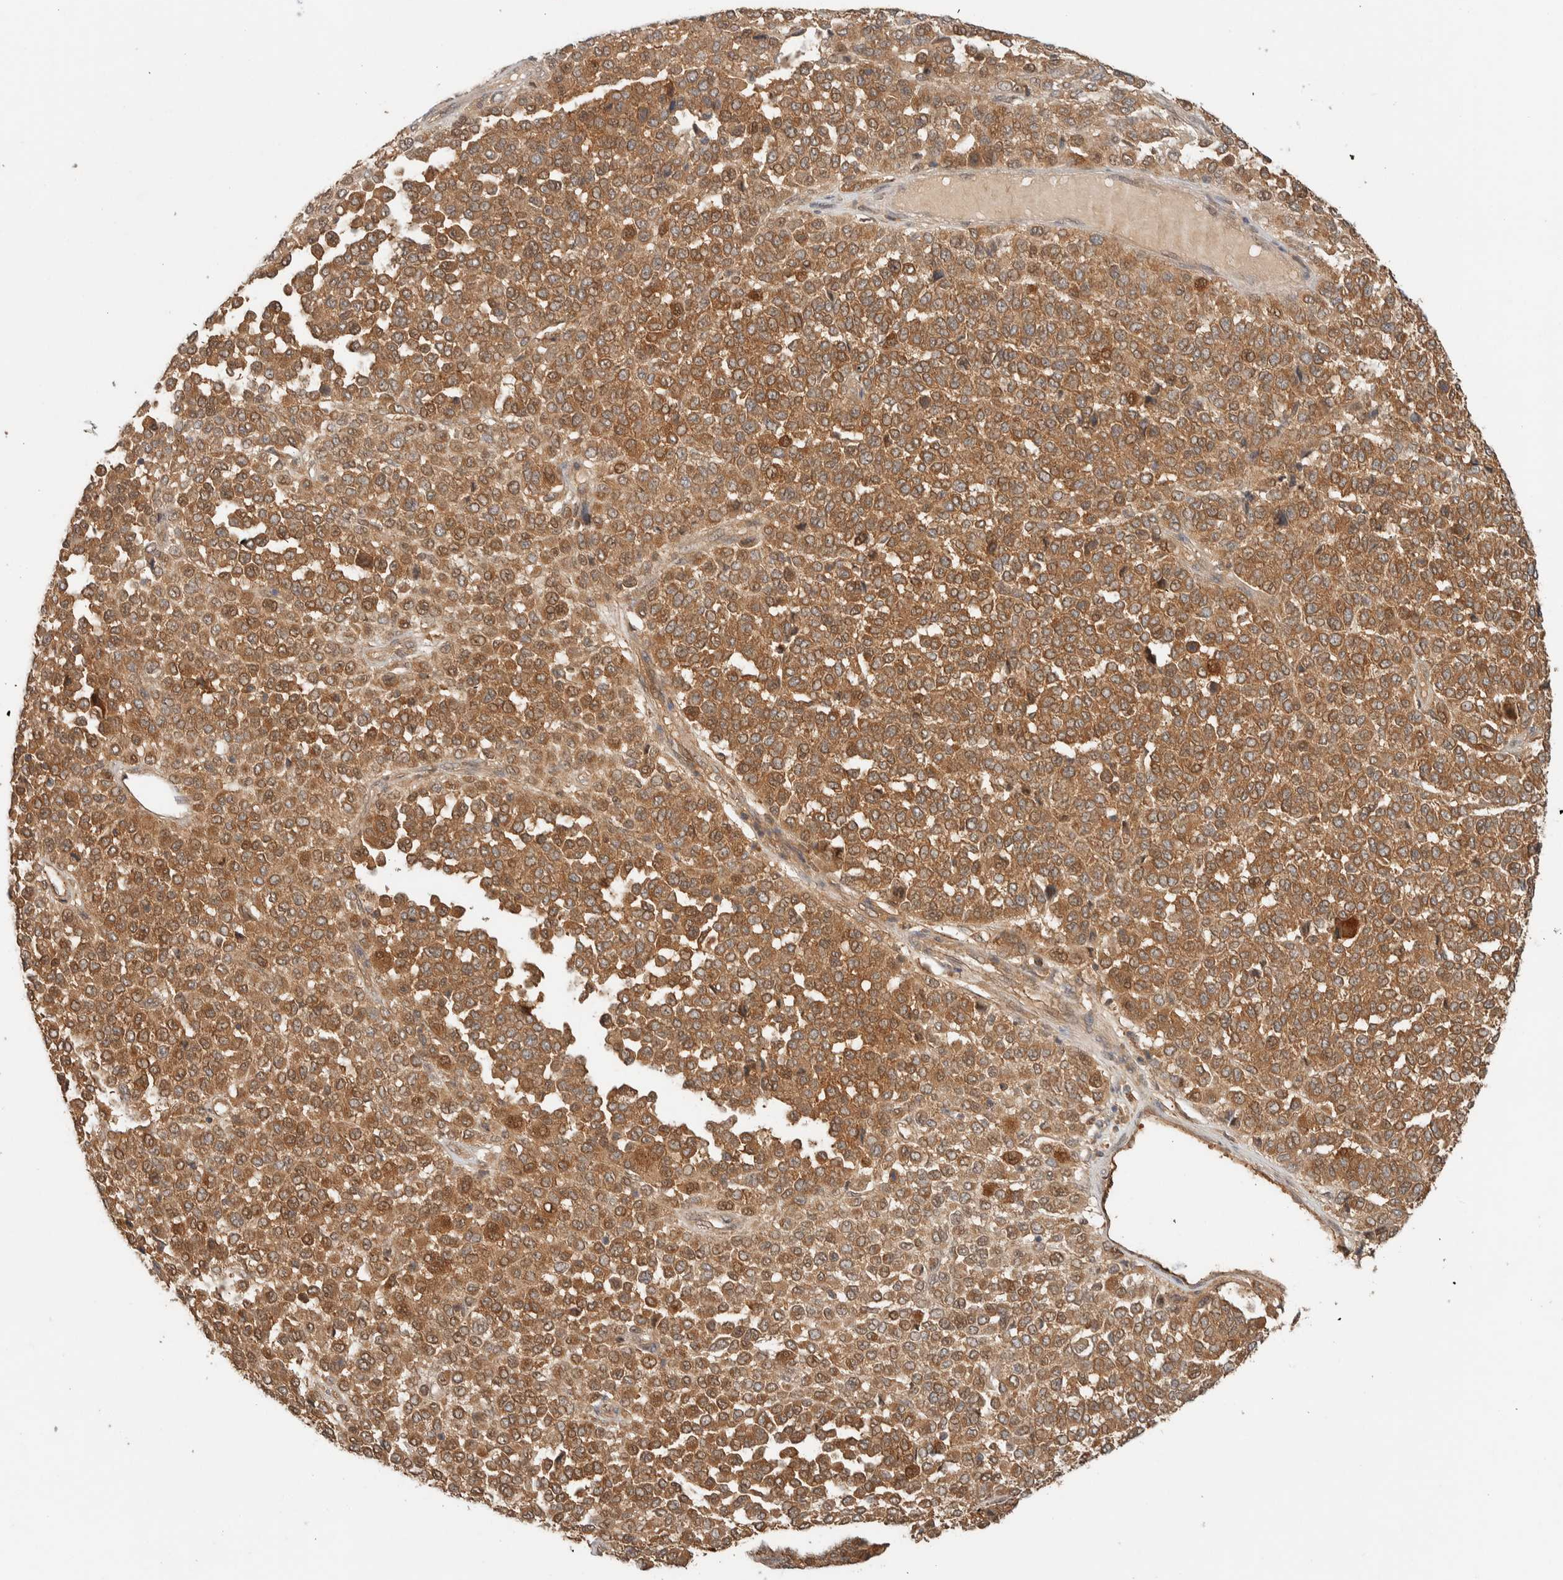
{"staining": {"intensity": "moderate", "quantity": ">75%", "location": "cytoplasmic/membranous,nuclear"}, "tissue": "melanoma", "cell_type": "Tumor cells", "image_type": "cancer", "snomed": [{"axis": "morphology", "description": "Malignant melanoma, Metastatic site"}, {"axis": "topography", "description": "Pancreas"}], "caption": "A medium amount of moderate cytoplasmic/membranous and nuclear expression is present in about >75% of tumor cells in melanoma tissue.", "gene": "ZNF567", "patient": {"sex": "female", "age": 30}}